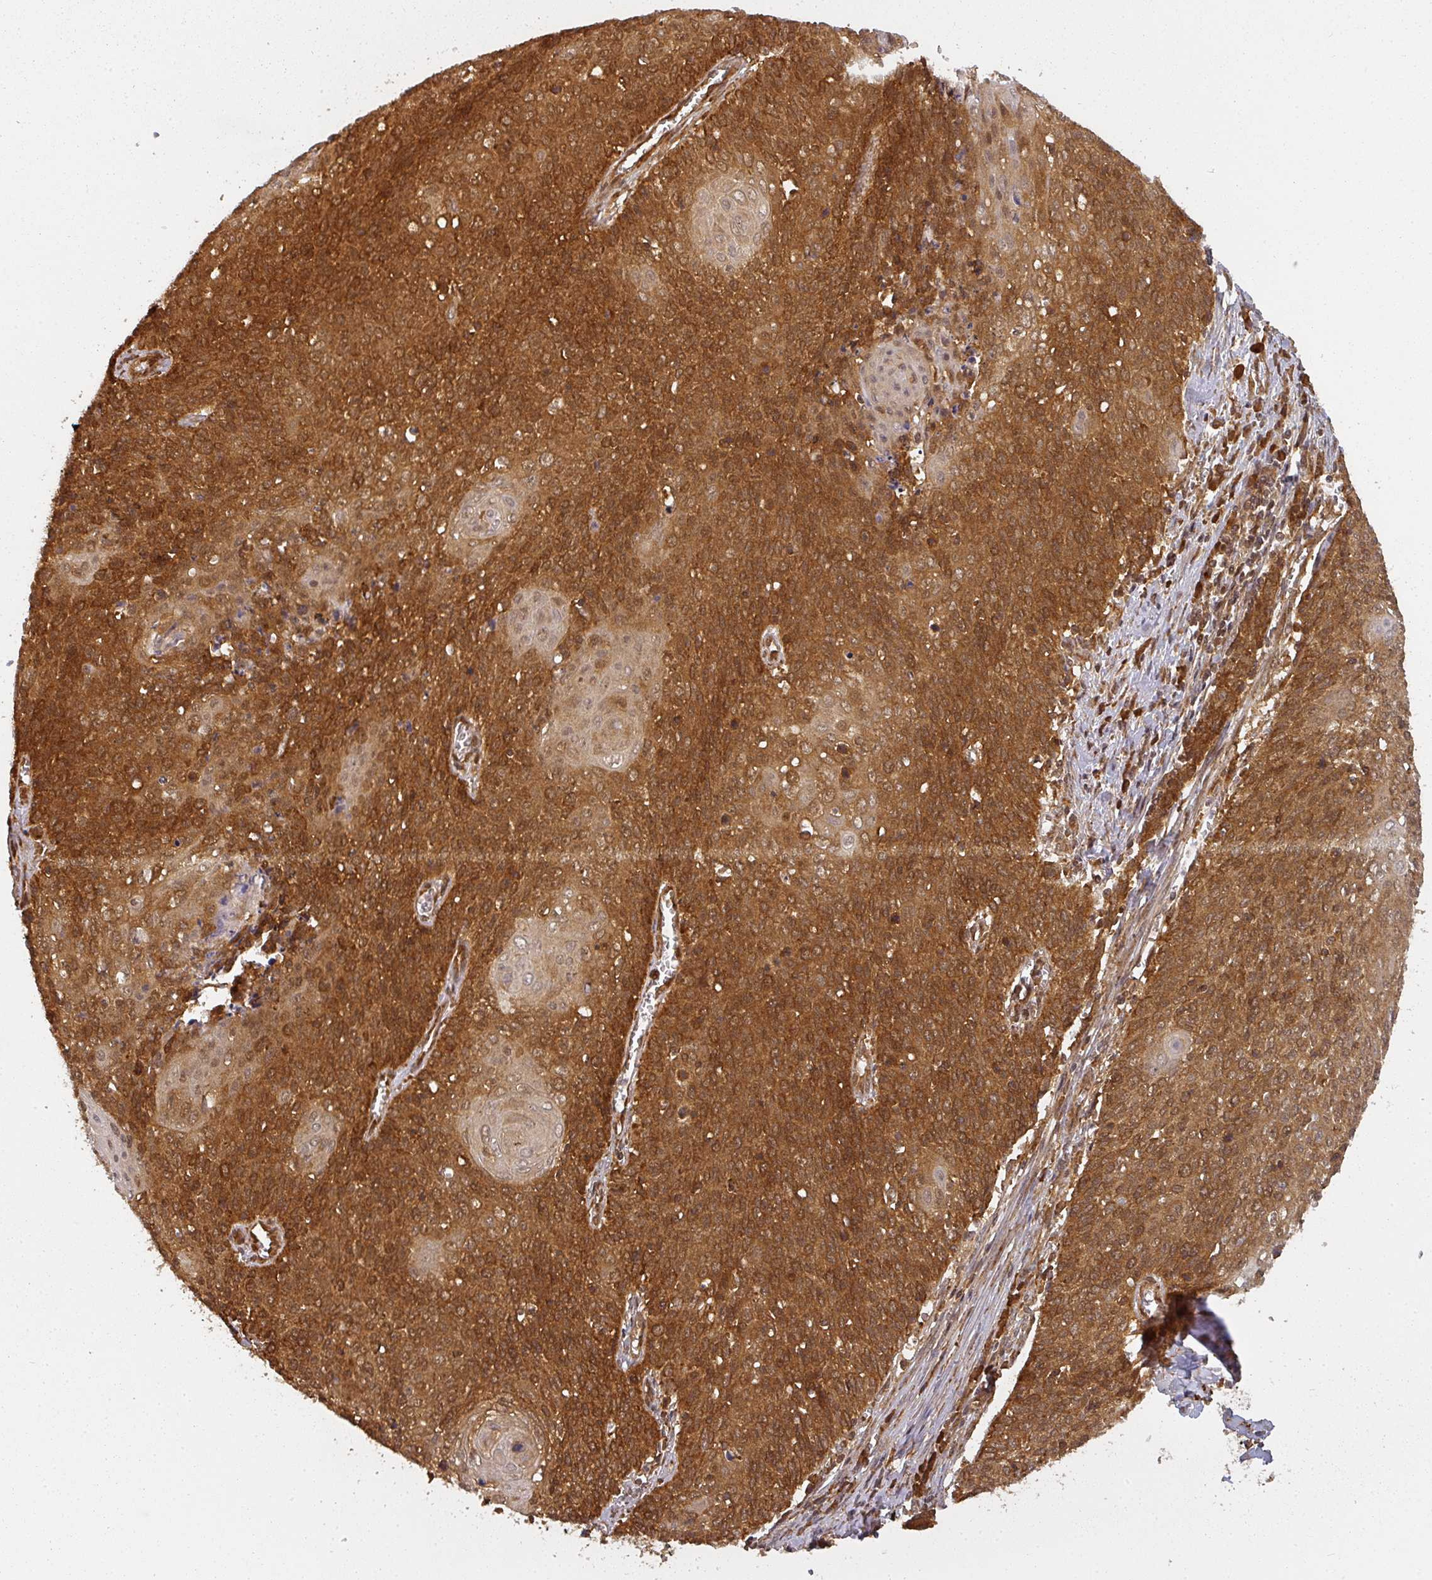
{"staining": {"intensity": "strong", "quantity": ">75%", "location": "cytoplasmic/membranous"}, "tissue": "cervical cancer", "cell_type": "Tumor cells", "image_type": "cancer", "snomed": [{"axis": "morphology", "description": "Squamous cell carcinoma, NOS"}, {"axis": "topography", "description": "Cervix"}], "caption": "Human cervical cancer stained with a brown dye reveals strong cytoplasmic/membranous positive positivity in approximately >75% of tumor cells.", "gene": "PPP6R3", "patient": {"sex": "female", "age": 39}}